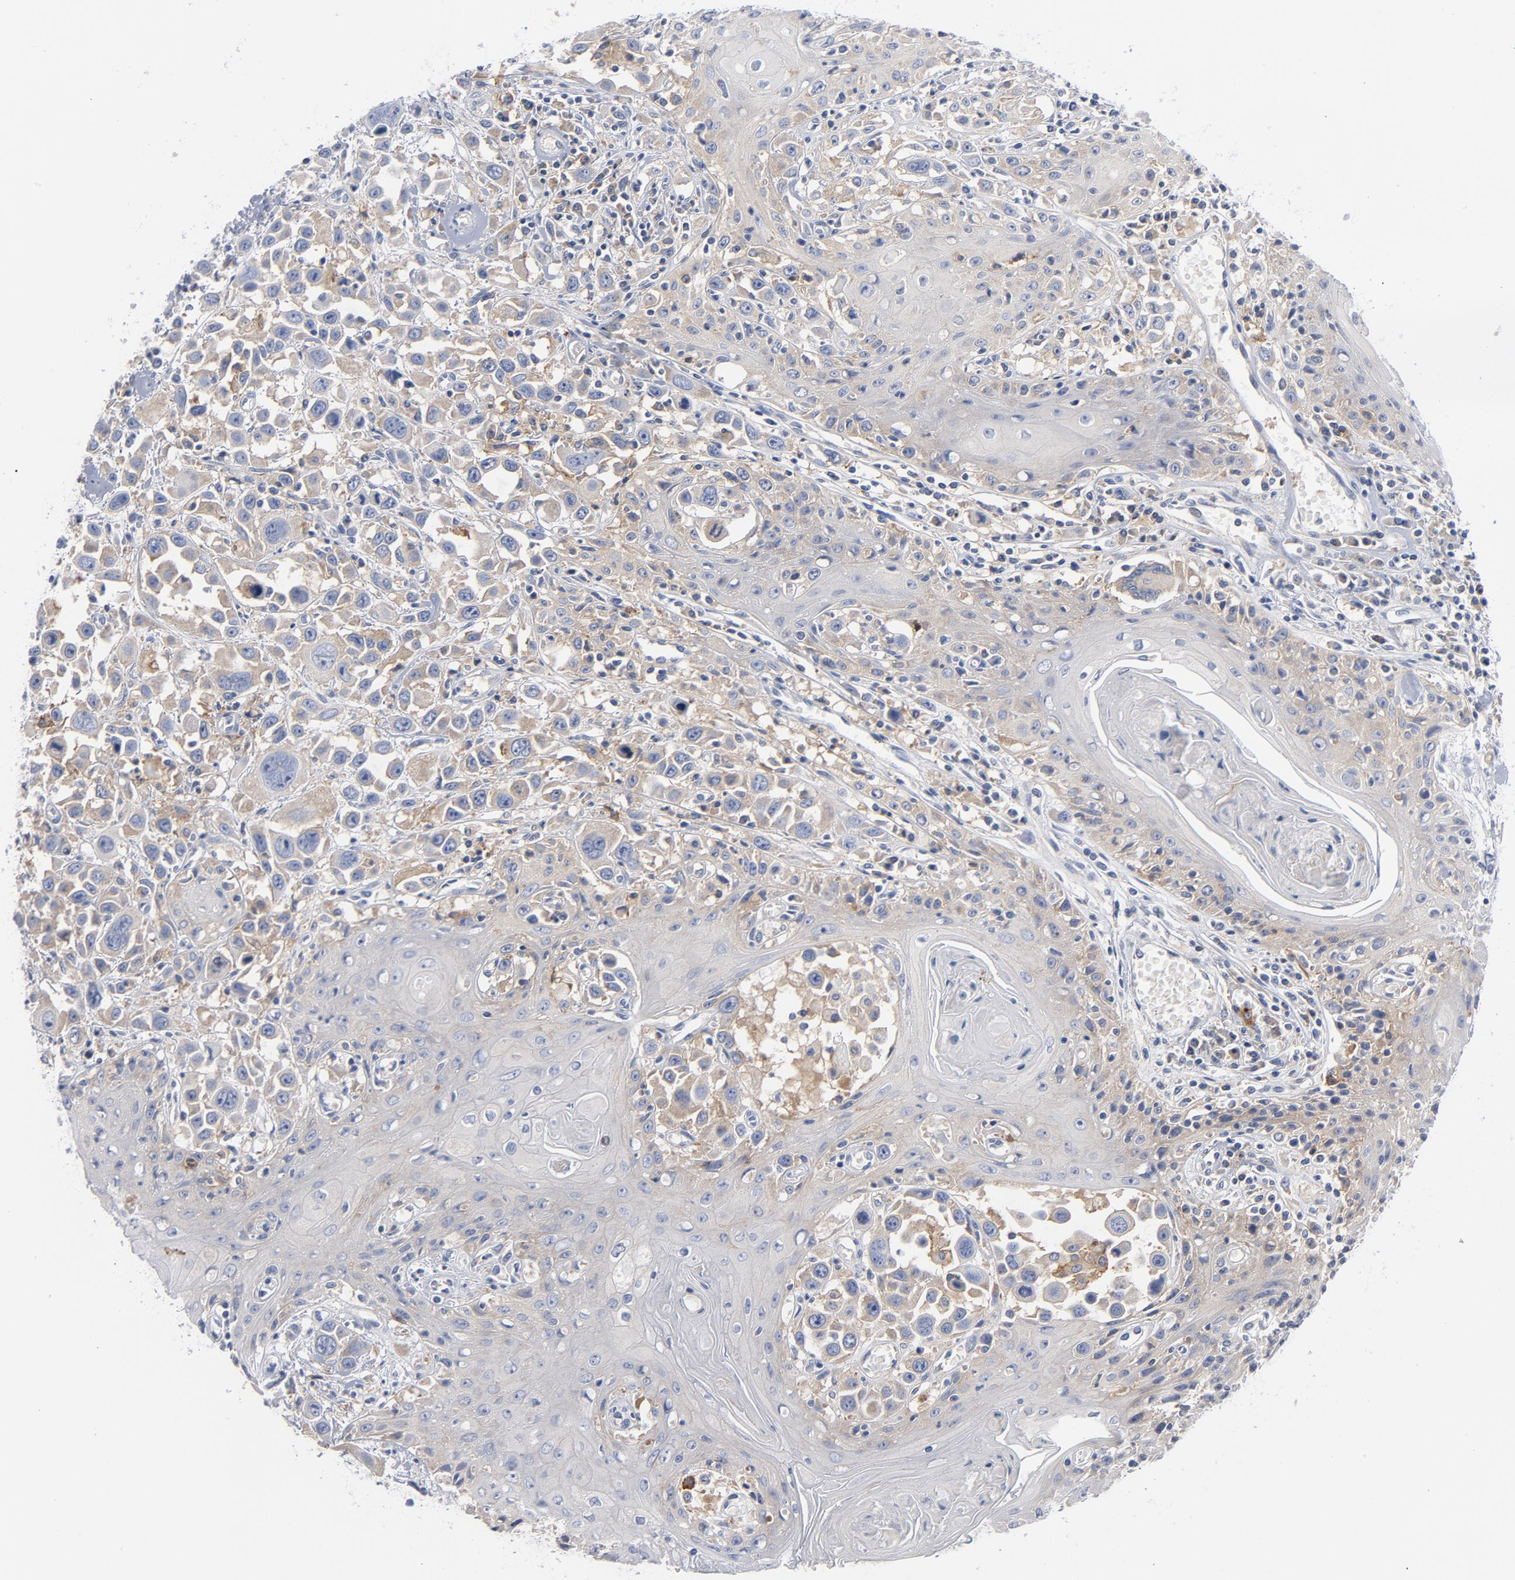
{"staining": {"intensity": "weak", "quantity": "25%-75%", "location": "cytoplasmic/membranous"}, "tissue": "head and neck cancer", "cell_type": "Tumor cells", "image_type": "cancer", "snomed": [{"axis": "morphology", "description": "Squamous cell carcinoma, NOS"}, {"axis": "topography", "description": "Oral tissue"}, {"axis": "topography", "description": "Head-Neck"}], "caption": "Tumor cells exhibit low levels of weak cytoplasmic/membranous staining in about 25%-75% of cells in human head and neck squamous cell carcinoma.", "gene": "CD86", "patient": {"sex": "female", "age": 76}}